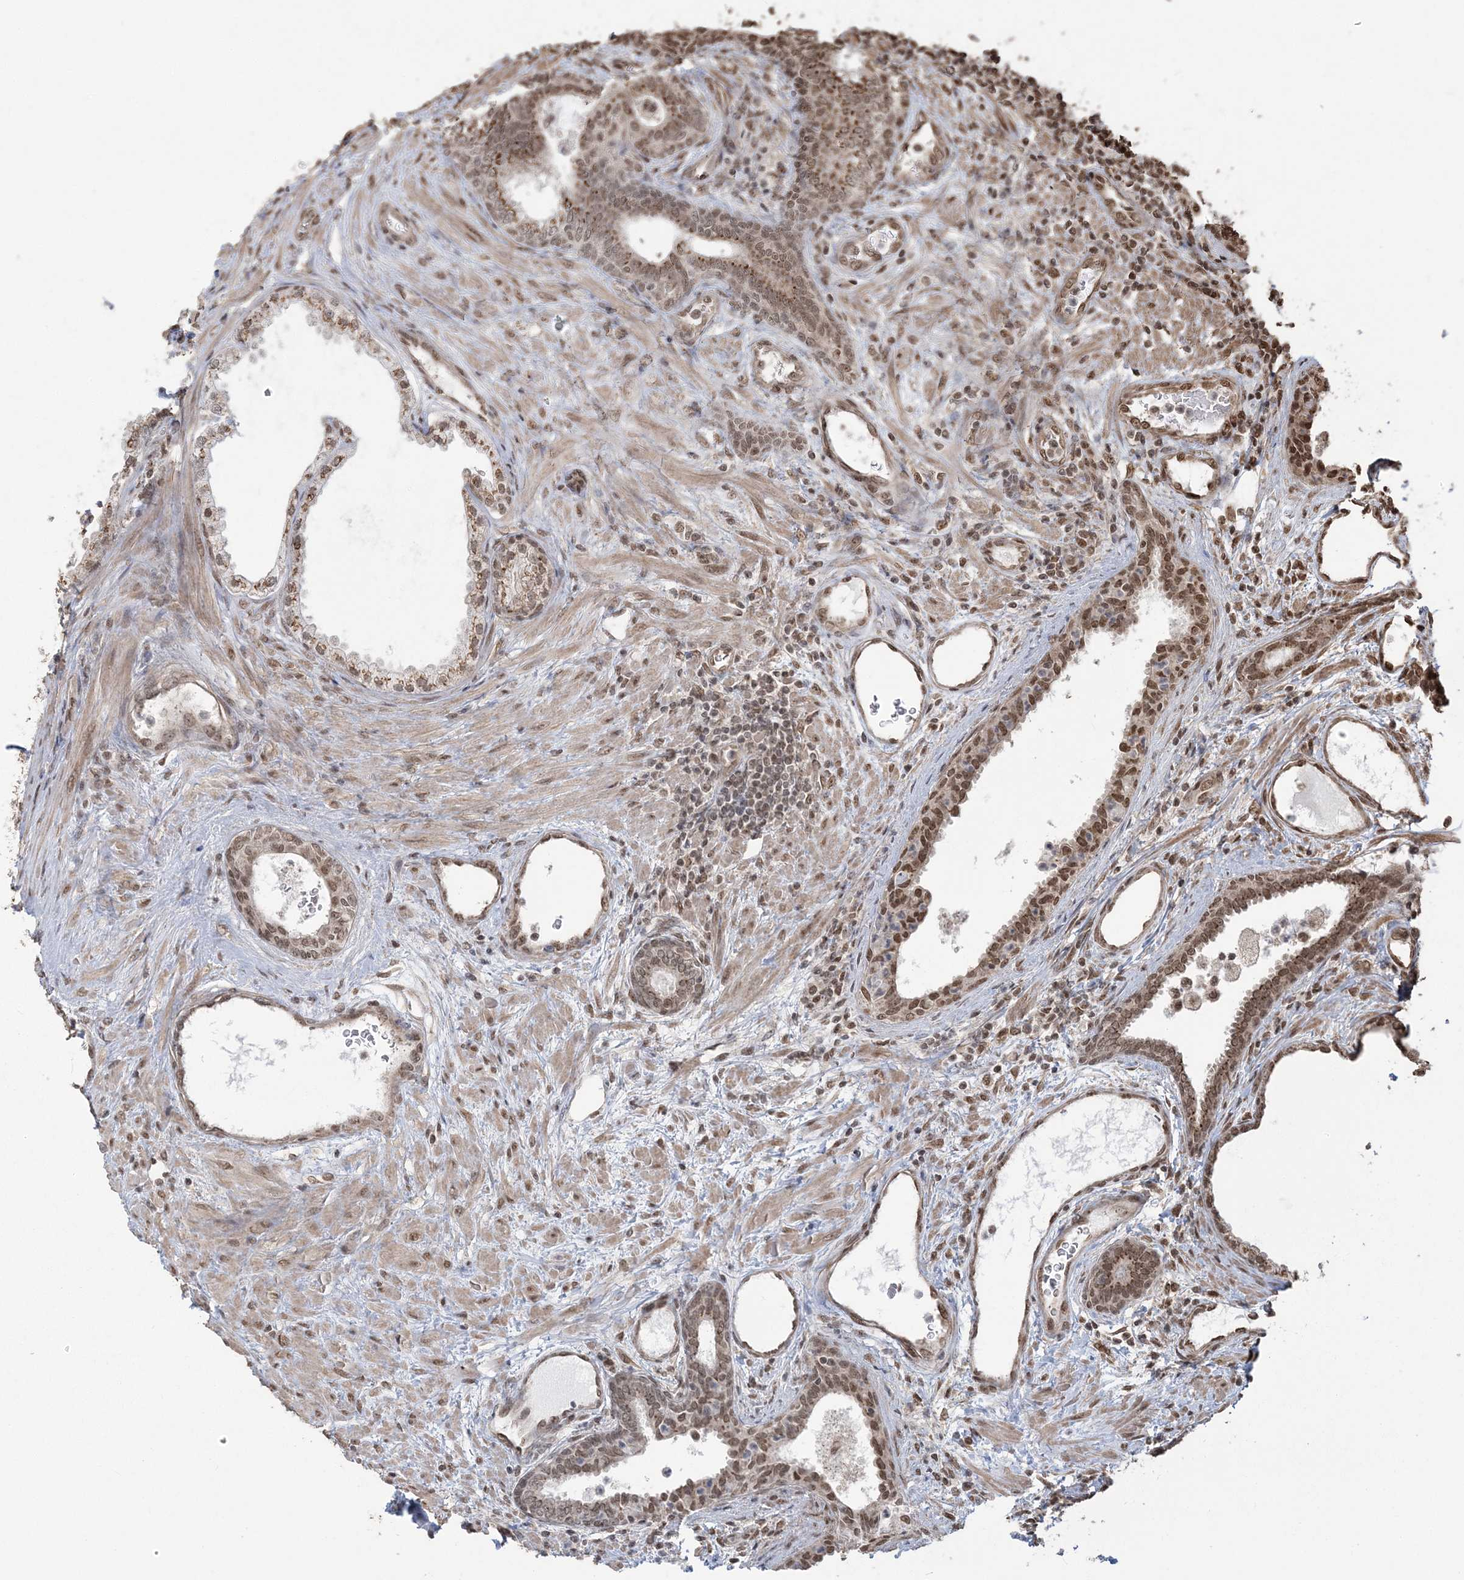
{"staining": {"intensity": "strong", "quantity": ">75%", "location": "cytoplasmic/membranous,nuclear"}, "tissue": "prostate", "cell_type": "Glandular cells", "image_type": "normal", "snomed": [{"axis": "morphology", "description": "Normal tissue, NOS"}, {"axis": "topography", "description": "Prostate"}], "caption": "High-power microscopy captured an immunohistochemistry (IHC) histopathology image of normal prostate, revealing strong cytoplasmic/membranous,nuclear staining in about >75% of glandular cells. (DAB (3,3'-diaminobenzidine) IHC, brown staining for protein, blue staining for nuclei).", "gene": "ZNF839", "patient": {"sex": "male", "age": 76}}